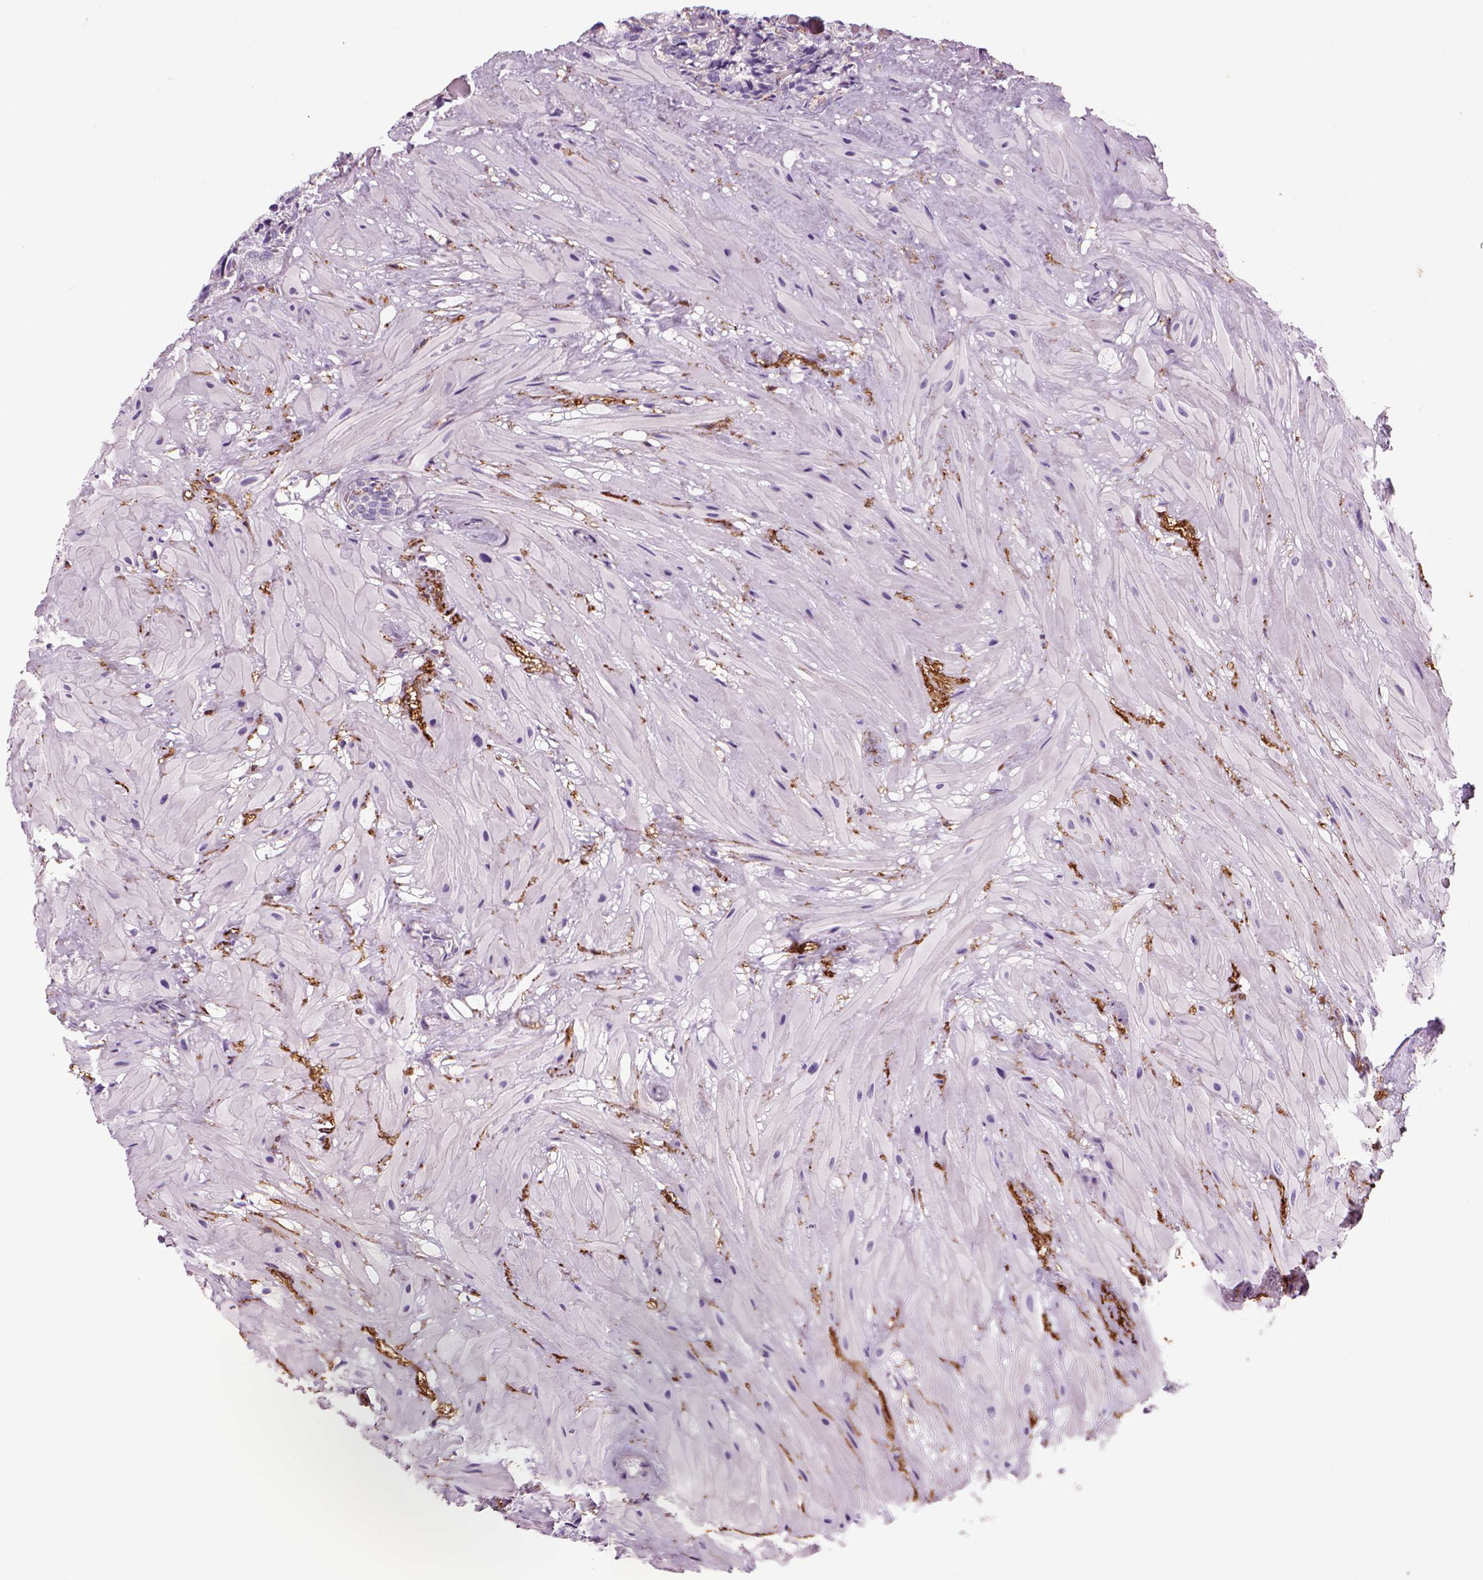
{"staining": {"intensity": "negative", "quantity": "none", "location": "none"}, "tissue": "seminal vesicle", "cell_type": "Glandular cells", "image_type": "normal", "snomed": [{"axis": "morphology", "description": "Normal tissue, NOS"}, {"axis": "topography", "description": "Seminal veicle"}], "caption": "High magnification brightfield microscopy of normal seminal vesicle stained with DAB (brown) and counterstained with hematoxylin (blue): glandular cells show no significant positivity.", "gene": "MARCKS", "patient": {"sex": "male", "age": 57}}